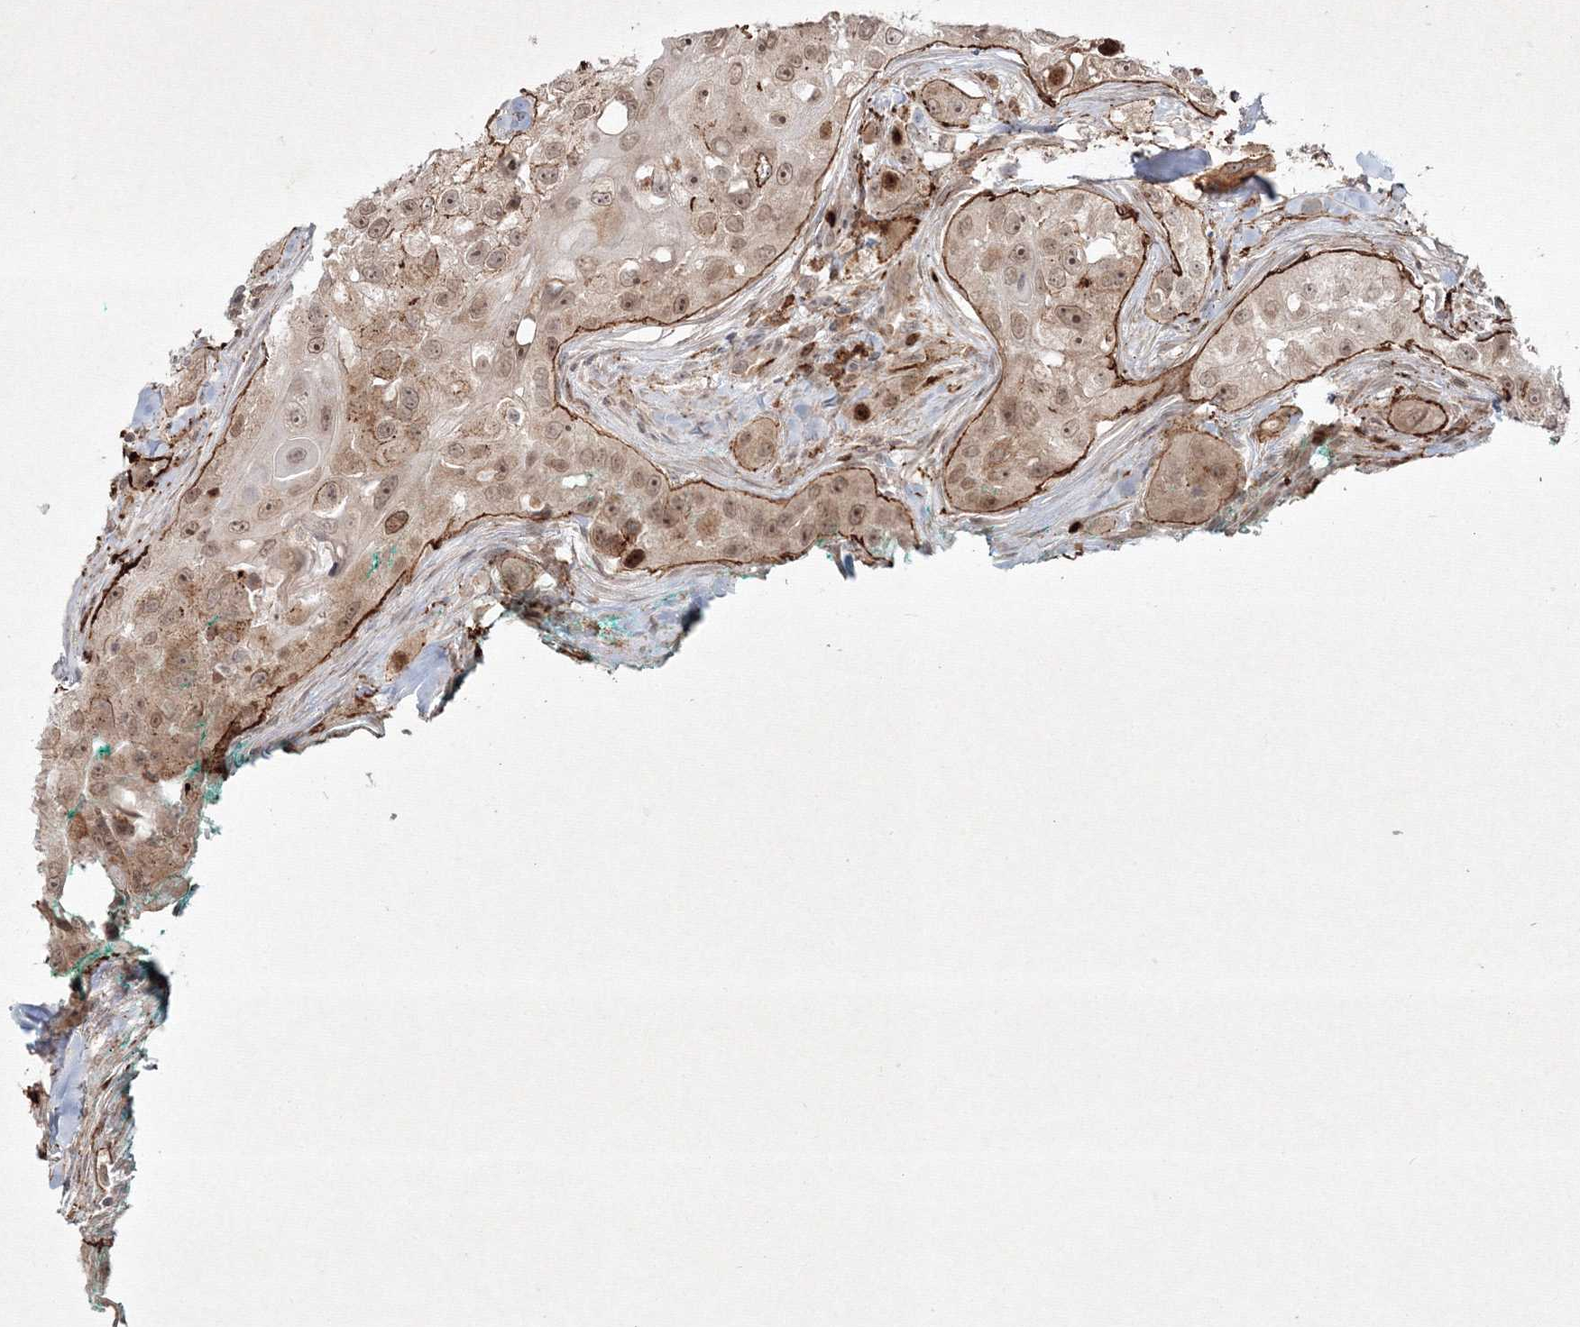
{"staining": {"intensity": "moderate", "quantity": ">75%", "location": "cytoplasmic/membranous,nuclear"}, "tissue": "head and neck cancer", "cell_type": "Tumor cells", "image_type": "cancer", "snomed": [{"axis": "morphology", "description": "Normal tissue, NOS"}, {"axis": "morphology", "description": "Squamous cell carcinoma, NOS"}, {"axis": "topography", "description": "Skeletal muscle"}, {"axis": "topography", "description": "Head-Neck"}], "caption": "IHC of head and neck cancer (squamous cell carcinoma) exhibits medium levels of moderate cytoplasmic/membranous and nuclear positivity in about >75% of tumor cells.", "gene": "KIF20A", "patient": {"sex": "male", "age": 51}}